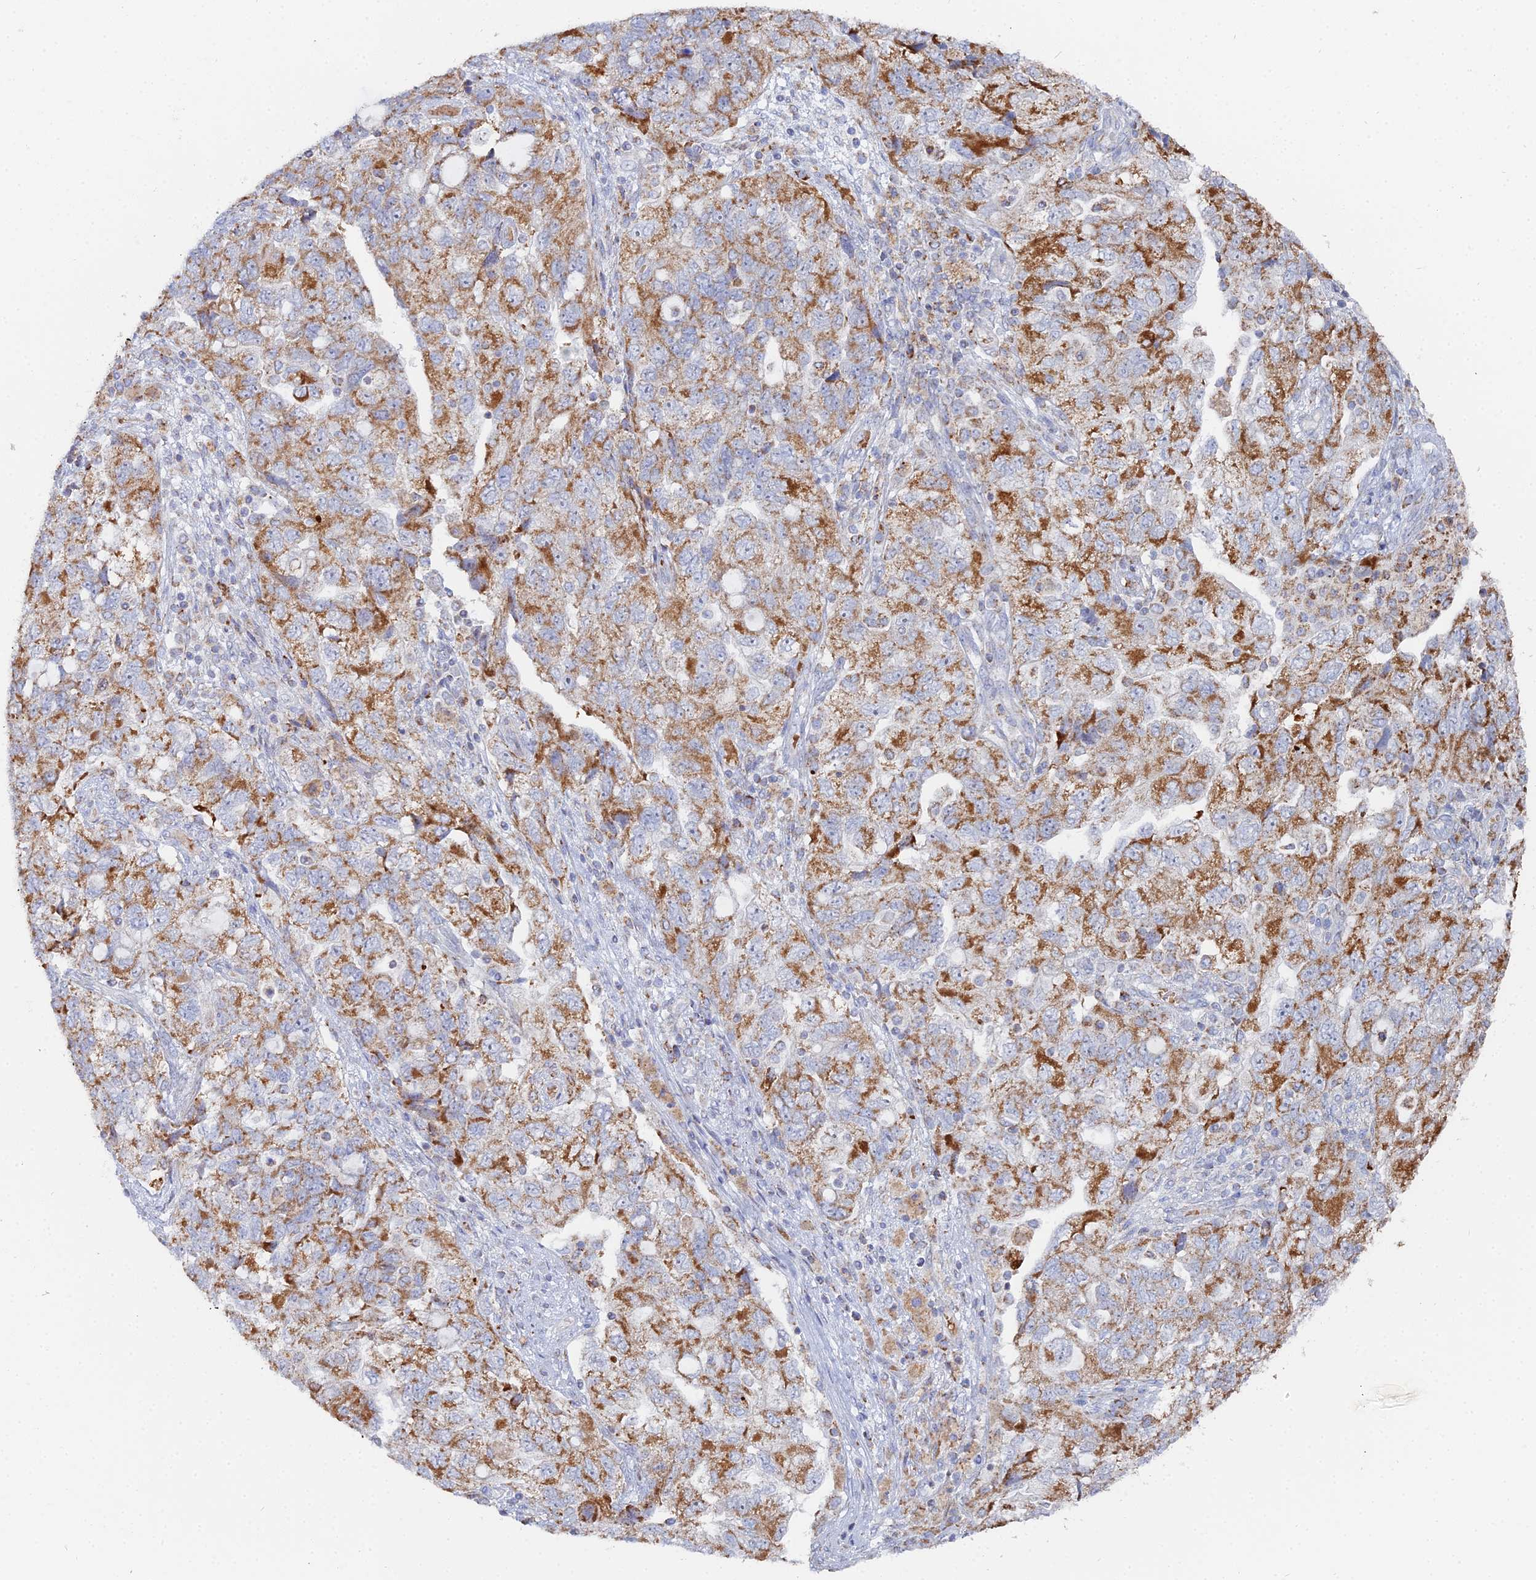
{"staining": {"intensity": "moderate", "quantity": ">75%", "location": "cytoplasmic/membranous"}, "tissue": "ovarian cancer", "cell_type": "Tumor cells", "image_type": "cancer", "snomed": [{"axis": "morphology", "description": "Carcinoma, NOS"}, {"axis": "morphology", "description": "Cystadenocarcinoma, serous, NOS"}, {"axis": "topography", "description": "Ovary"}], "caption": "Carcinoma (ovarian) stained with DAB (3,3'-diaminobenzidine) immunohistochemistry (IHC) reveals medium levels of moderate cytoplasmic/membranous staining in about >75% of tumor cells. The protein of interest is stained brown, and the nuclei are stained in blue (DAB IHC with brightfield microscopy, high magnification).", "gene": "MPC1", "patient": {"sex": "female", "age": 69}}